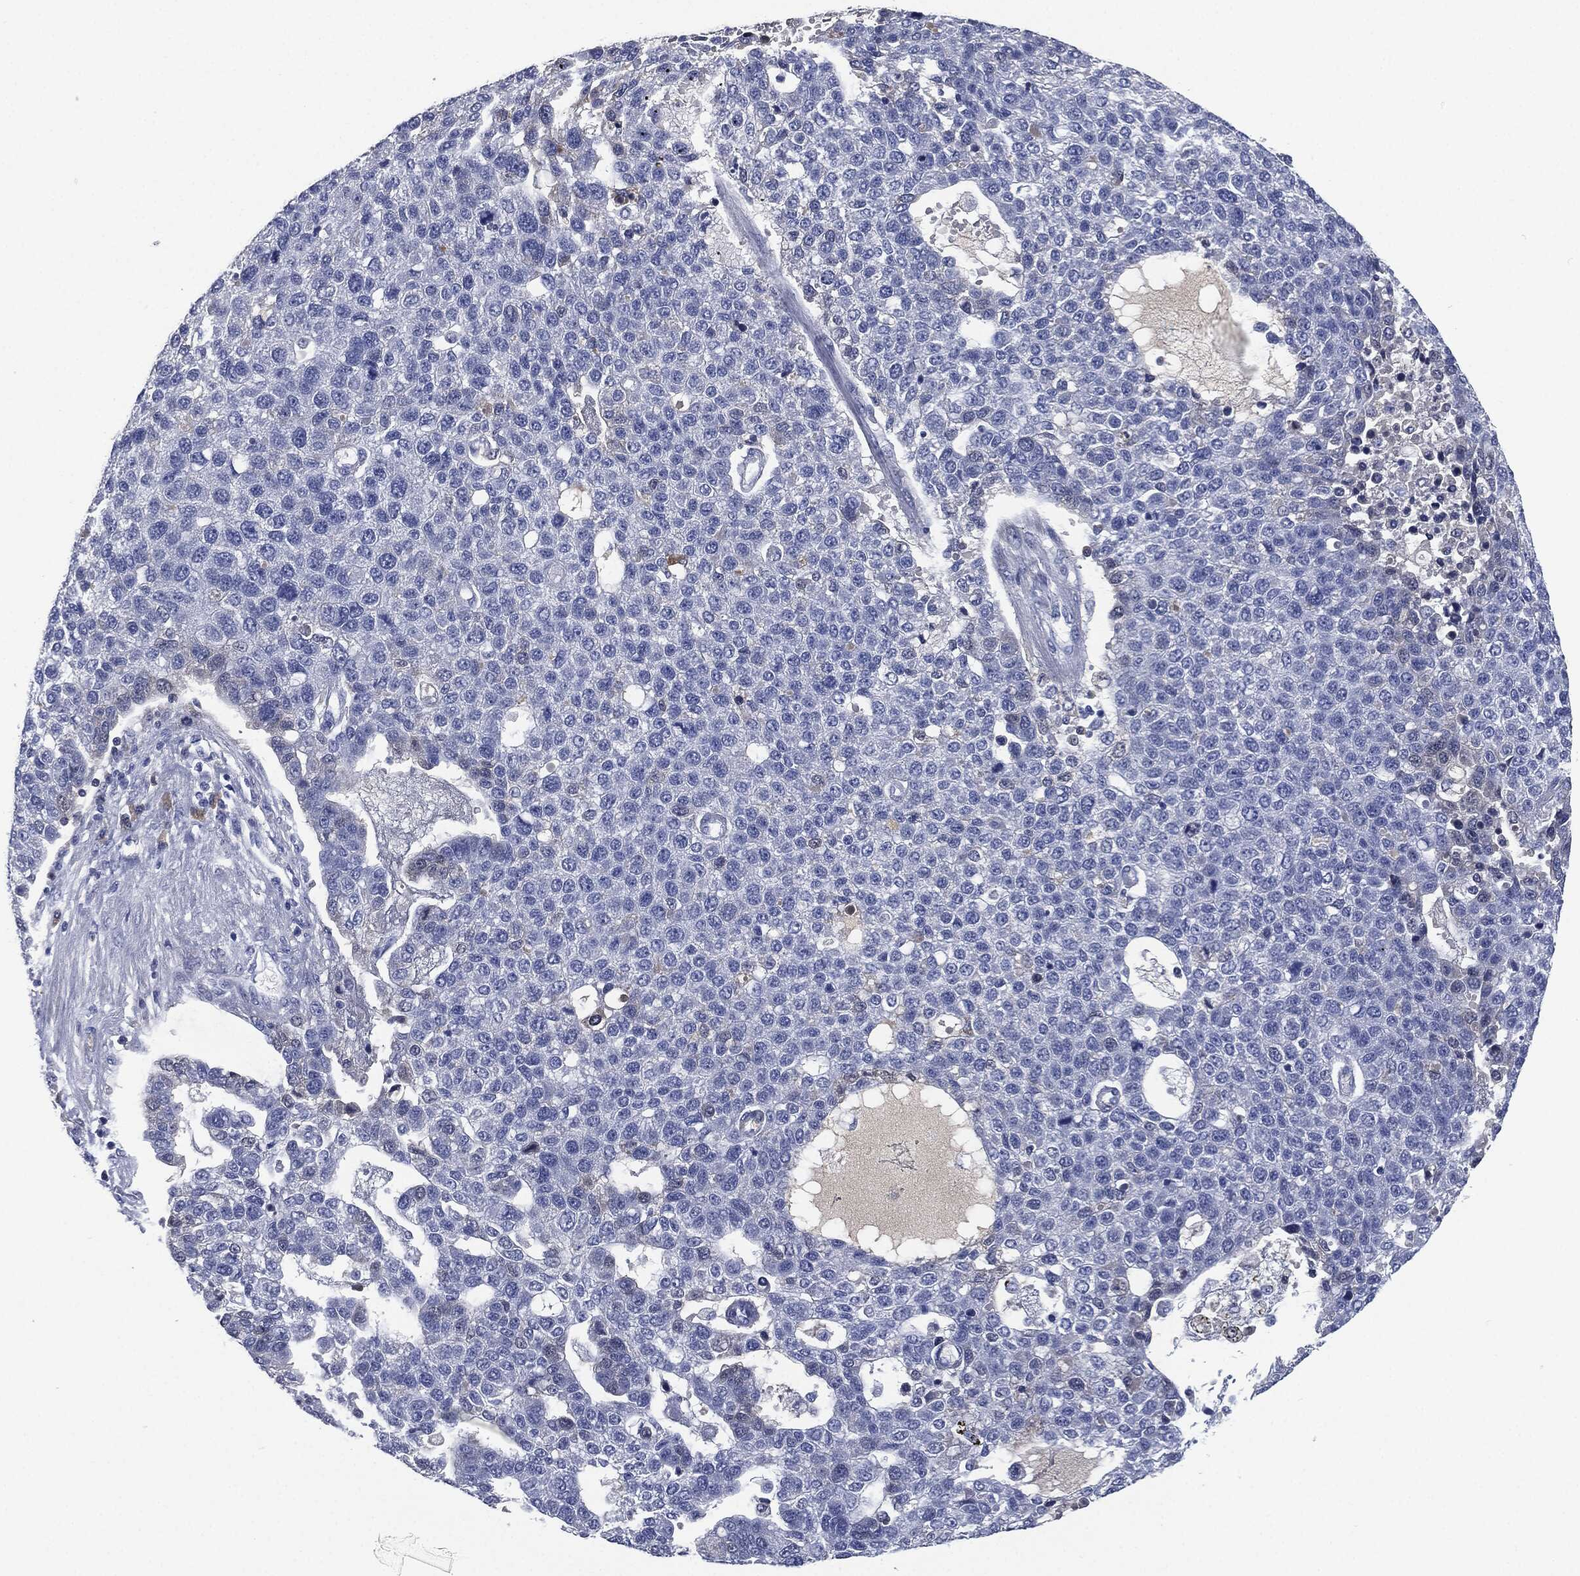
{"staining": {"intensity": "negative", "quantity": "none", "location": "none"}, "tissue": "pancreatic cancer", "cell_type": "Tumor cells", "image_type": "cancer", "snomed": [{"axis": "morphology", "description": "Adenocarcinoma, NOS"}, {"axis": "topography", "description": "Pancreas"}], "caption": "Photomicrograph shows no protein positivity in tumor cells of pancreatic adenocarcinoma tissue. The staining is performed using DAB brown chromogen with nuclei counter-stained in using hematoxylin.", "gene": "SIGLEC7", "patient": {"sex": "female", "age": 61}}